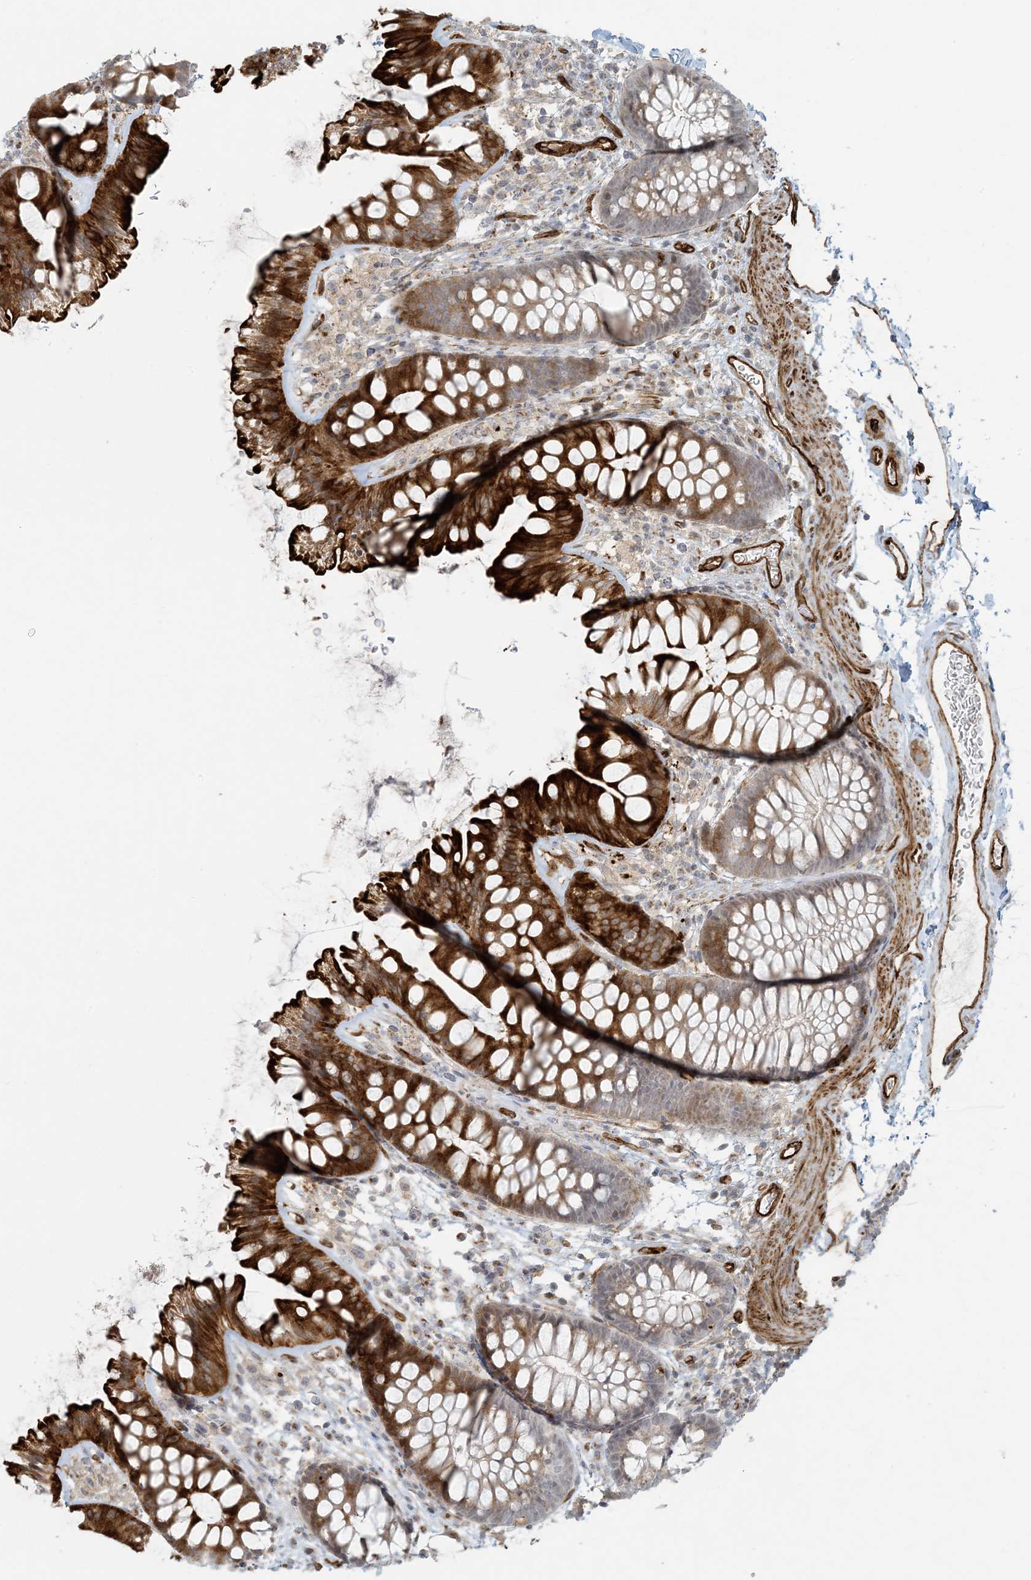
{"staining": {"intensity": "strong", "quantity": ">75%", "location": "cytoplasmic/membranous"}, "tissue": "colon", "cell_type": "Endothelial cells", "image_type": "normal", "snomed": [{"axis": "morphology", "description": "Normal tissue, NOS"}, {"axis": "topography", "description": "Colon"}], "caption": "Immunohistochemistry image of normal colon: human colon stained using immunohistochemistry exhibits high levels of strong protein expression localized specifically in the cytoplasmic/membranous of endothelial cells, appearing as a cytoplasmic/membranous brown color.", "gene": "BCORL1", "patient": {"sex": "female", "age": 62}}